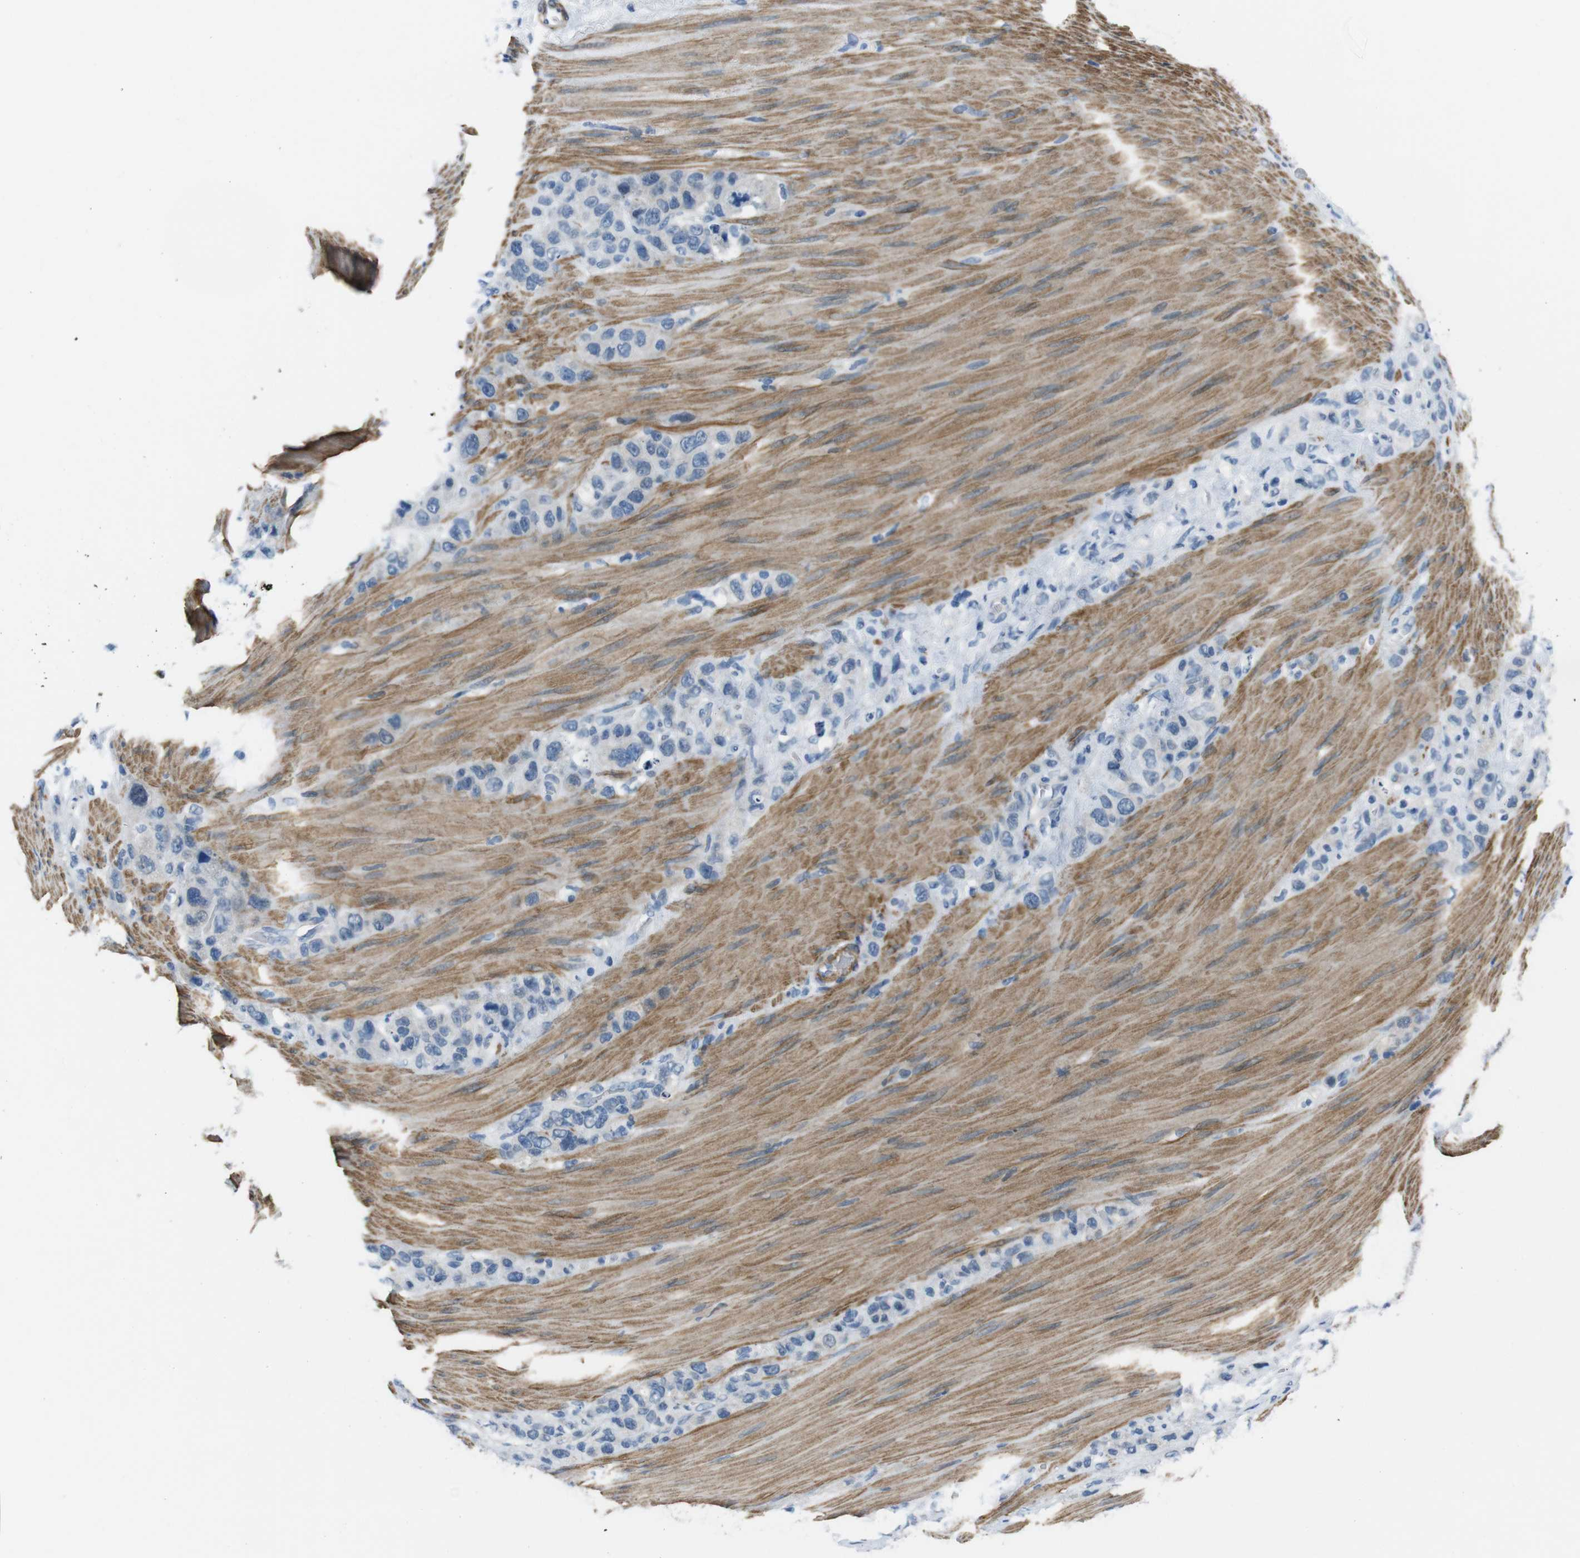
{"staining": {"intensity": "negative", "quantity": "none", "location": "none"}, "tissue": "stomach cancer", "cell_type": "Tumor cells", "image_type": "cancer", "snomed": [{"axis": "morphology", "description": "Adenocarcinoma, NOS"}, {"axis": "morphology", "description": "Adenocarcinoma, High grade"}, {"axis": "topography", "description": "Stomach, upper"}, {"axis": "topography", "description": "Stomach, lower"}], "caption": "High magnification brightfield microscopy of adenocarcinoma (high-grade) (stomach) stained with DAB (brown) and counterstained with hematoxylin (blue): tumor cells show no significant positivity. The staining was performed using DAB (3,3'-diaminobenzidine) to visualize the protein expression in brown, while the nuclei were stained in blue with hematoxylin (Magnification: 20x).", "gene": "HRH2", "patient": {"sex": "female", "age": 65}}